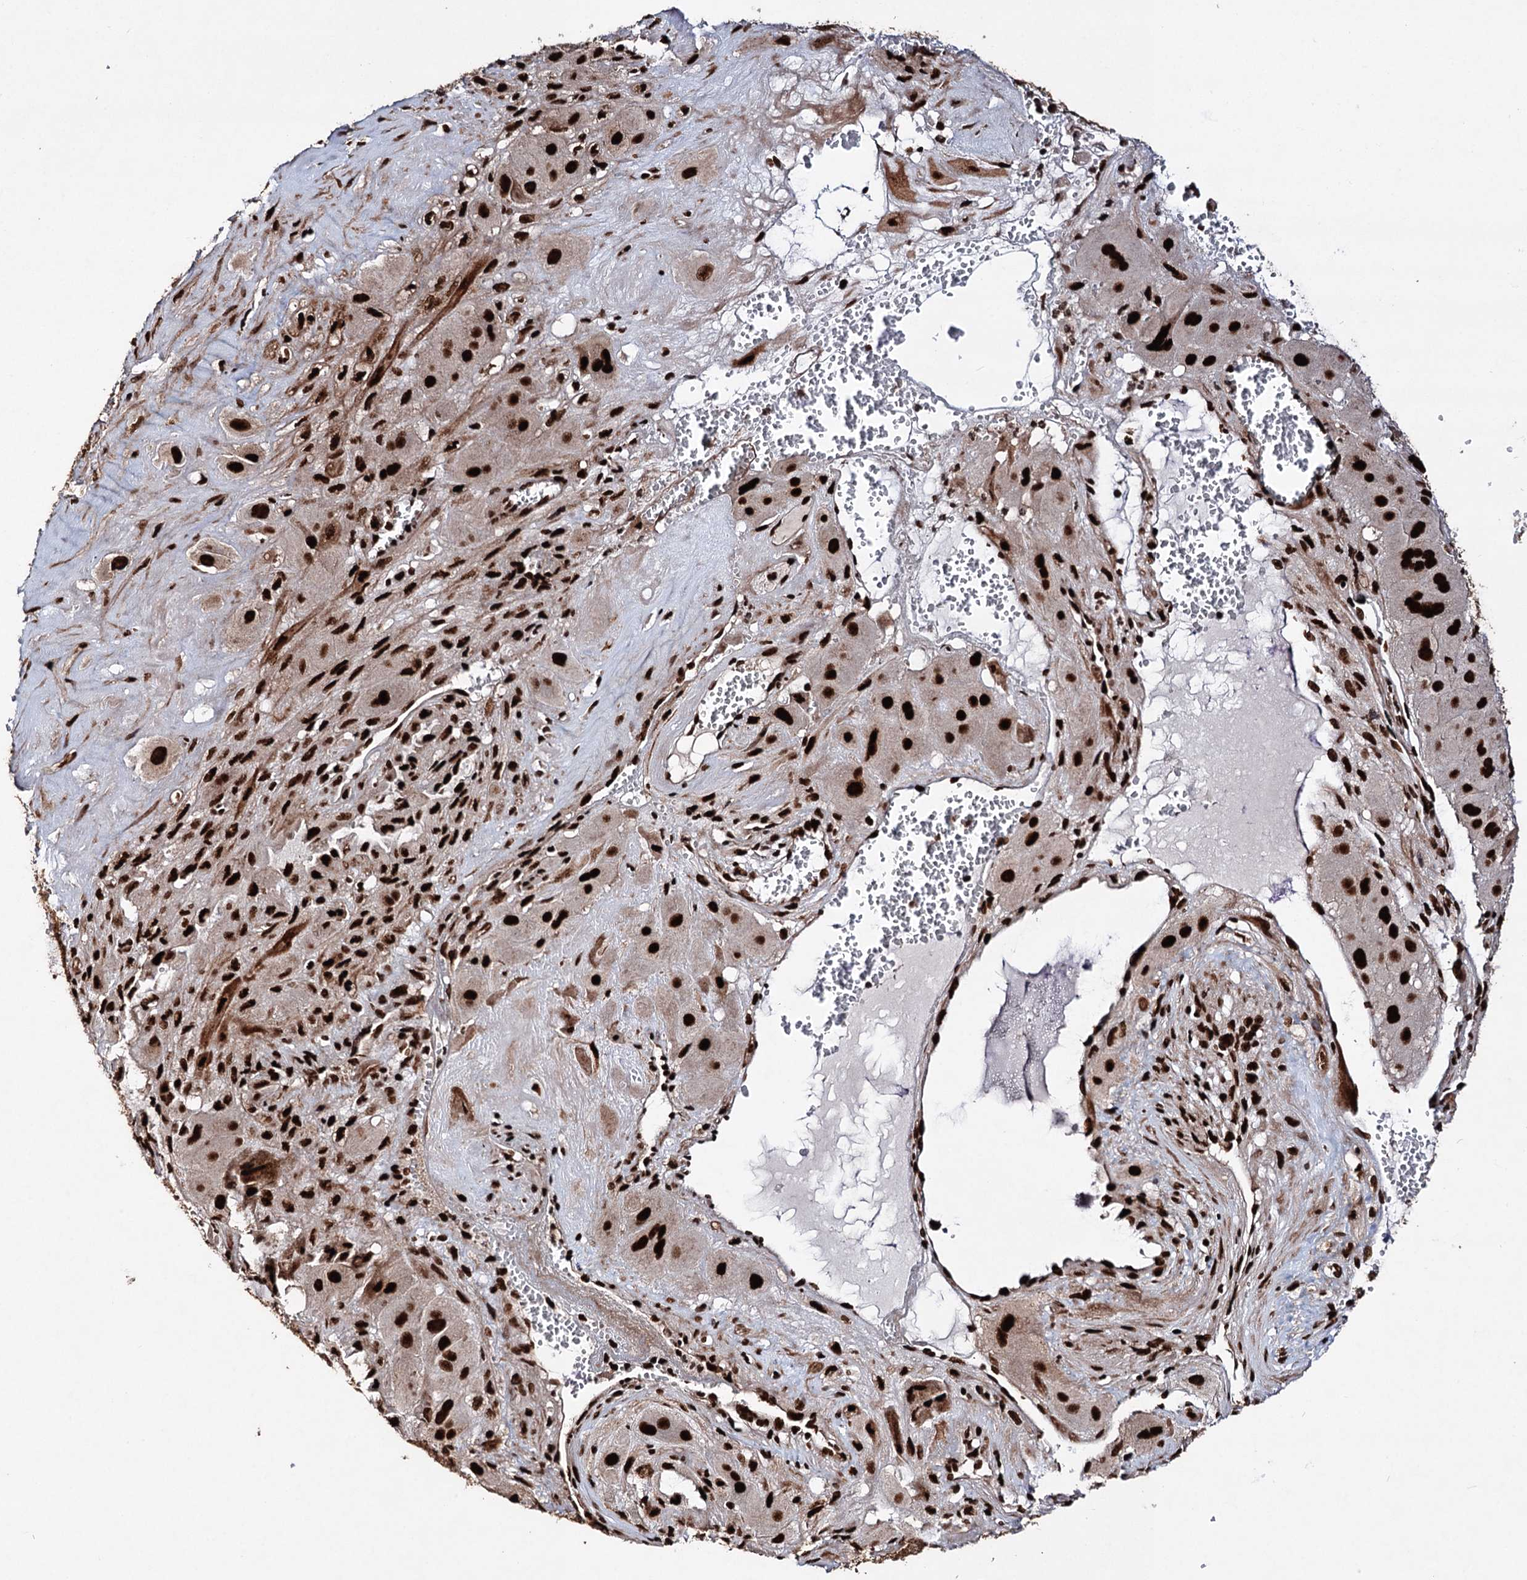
{"staining": {"intensity": "strong", "quantity": ">75%", "location": "cytoplasmic/membranous,nuclear"}, "tissue": "cervical cancer", "cell_type": "Tumor cells", "image_type": "cancer", "snomed": [{"axis": "morphology", "description": "Squamous cell carcinoma, NOS"}, {"axis": "topography", "description": "Cervix"}], "caption": "A histopathology image showing strong cytoplasmic/membranous and nuclear expression in about >75% of tumor cells in cervical cancer (squamous cell carcinoma), as visualized by brown immunohistochemical staining.", "gene": "MATR3", "patient": {"sex": "female", "age": 34}}